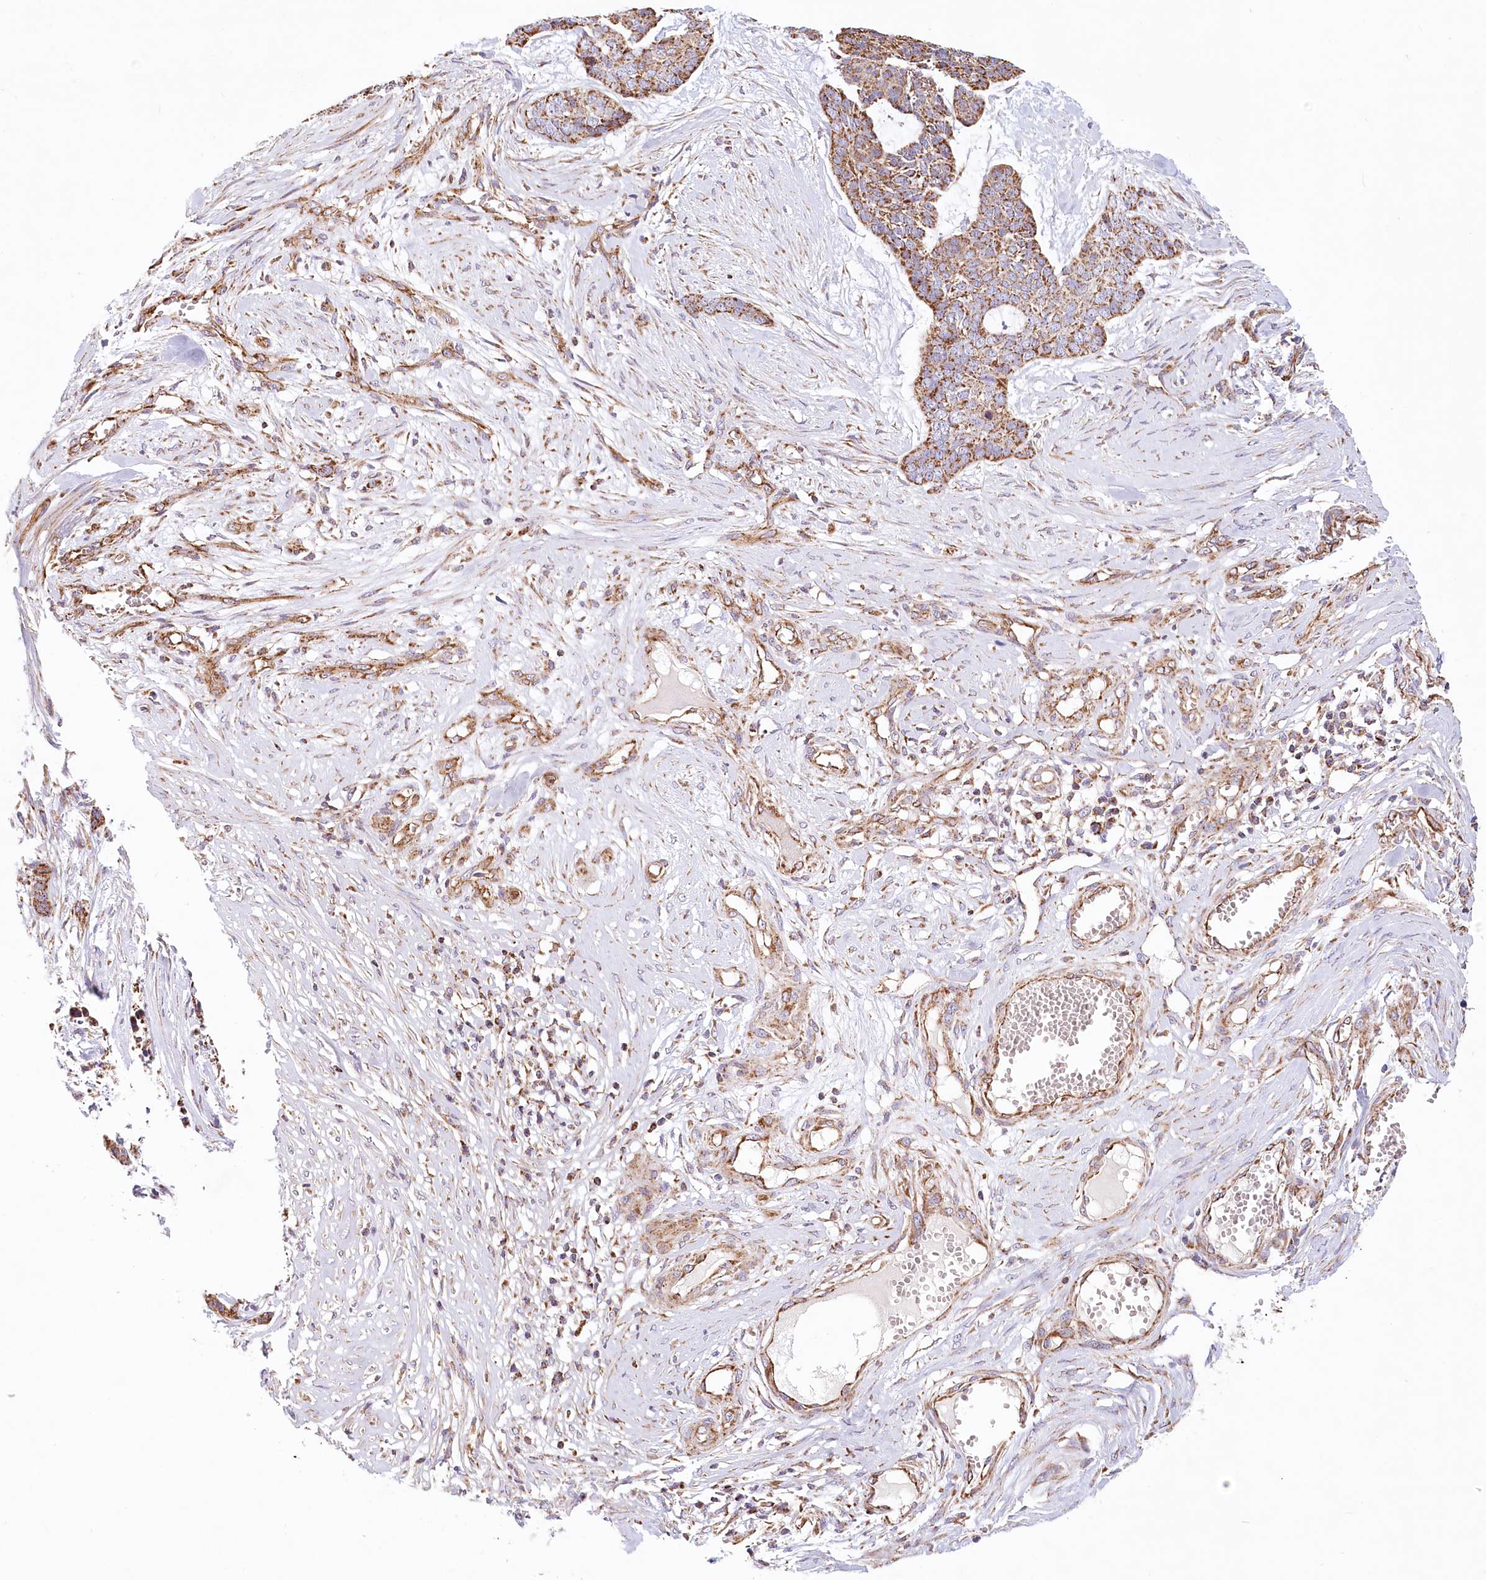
{"staining": {"intensity": "moderate", "quantity": ">75%", "location": "cytoplasmic/membranous"}, "tissue": "skin cancer", "cell_type": "Tumor cells", "image_type": "cancer", "snomed": [{"axis": "morphology", "description": "Basal cell carcinoma"}, {"axis": "topography", "description": "Skin"}], "caption": "A brown stain highlights moderate cytoplasmic/membranous staining of a protein in human skin basal cell carcinoma tumor cells.", "gene": "UMPS", "patient": {"sex": "female", "age": 64}}